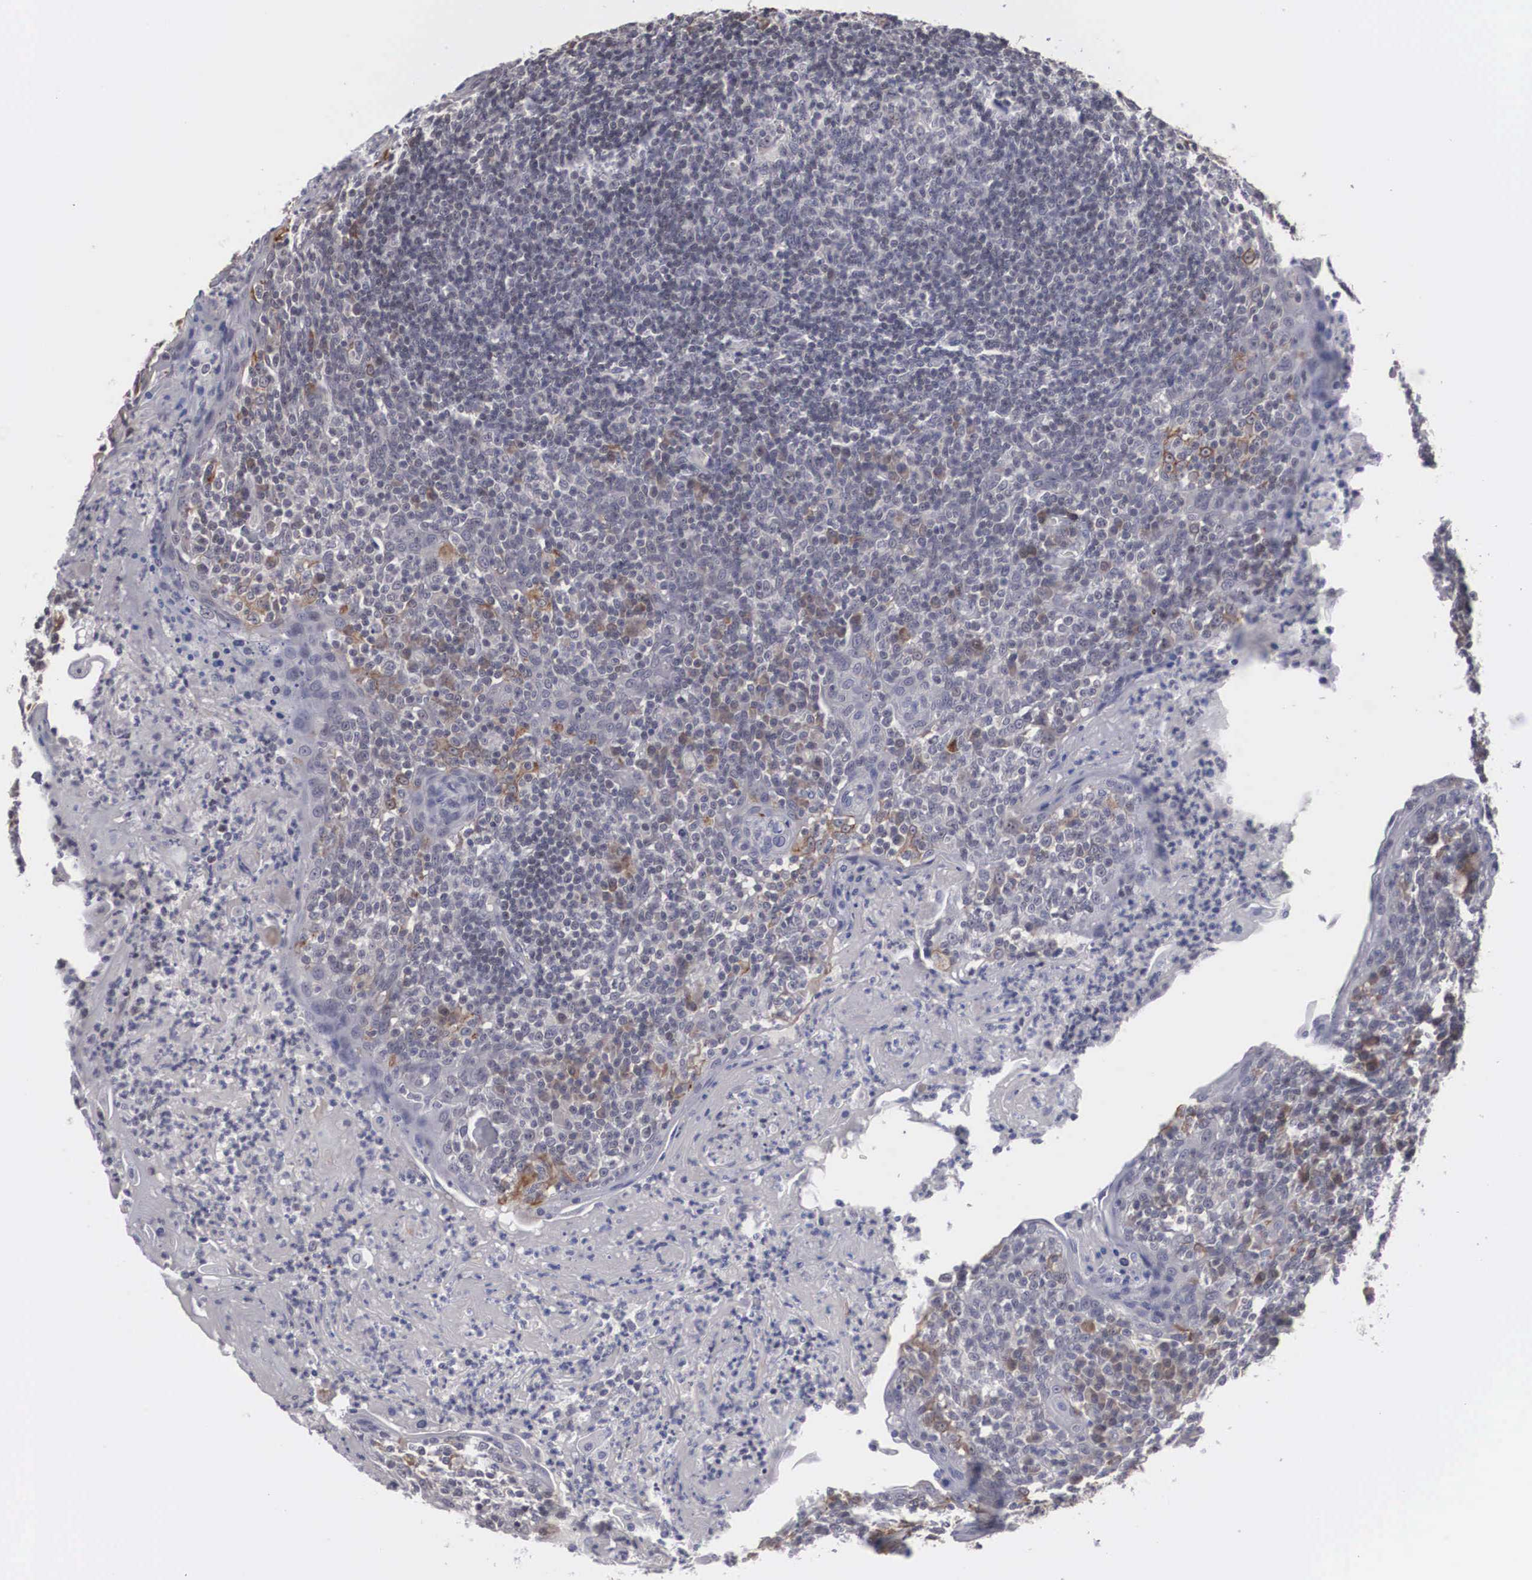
{"staining": {"intensity": "moderate", "quantity": "25%-75%", "location": "cytoplasmic/membranous"}, "tissue": "tonsil", "cell_type": "Germinal center cells", "image_type": "normal", "snomed": [{"axis": "morphology", "description": "Normal tissue, NOS"}, {"axis": "topography", "description": "Tonsil"}], "caption": "Immunohistochemical staining of unremarkable tonsil displays medium levels of moderate cytoplasmic/membranous expression in approximately 25%-75% of germinal center cells. (IHC, brightfield microscopy, high magnification).", "gene": "WDR89", "patient": {"sex": "male", "age": 6}}